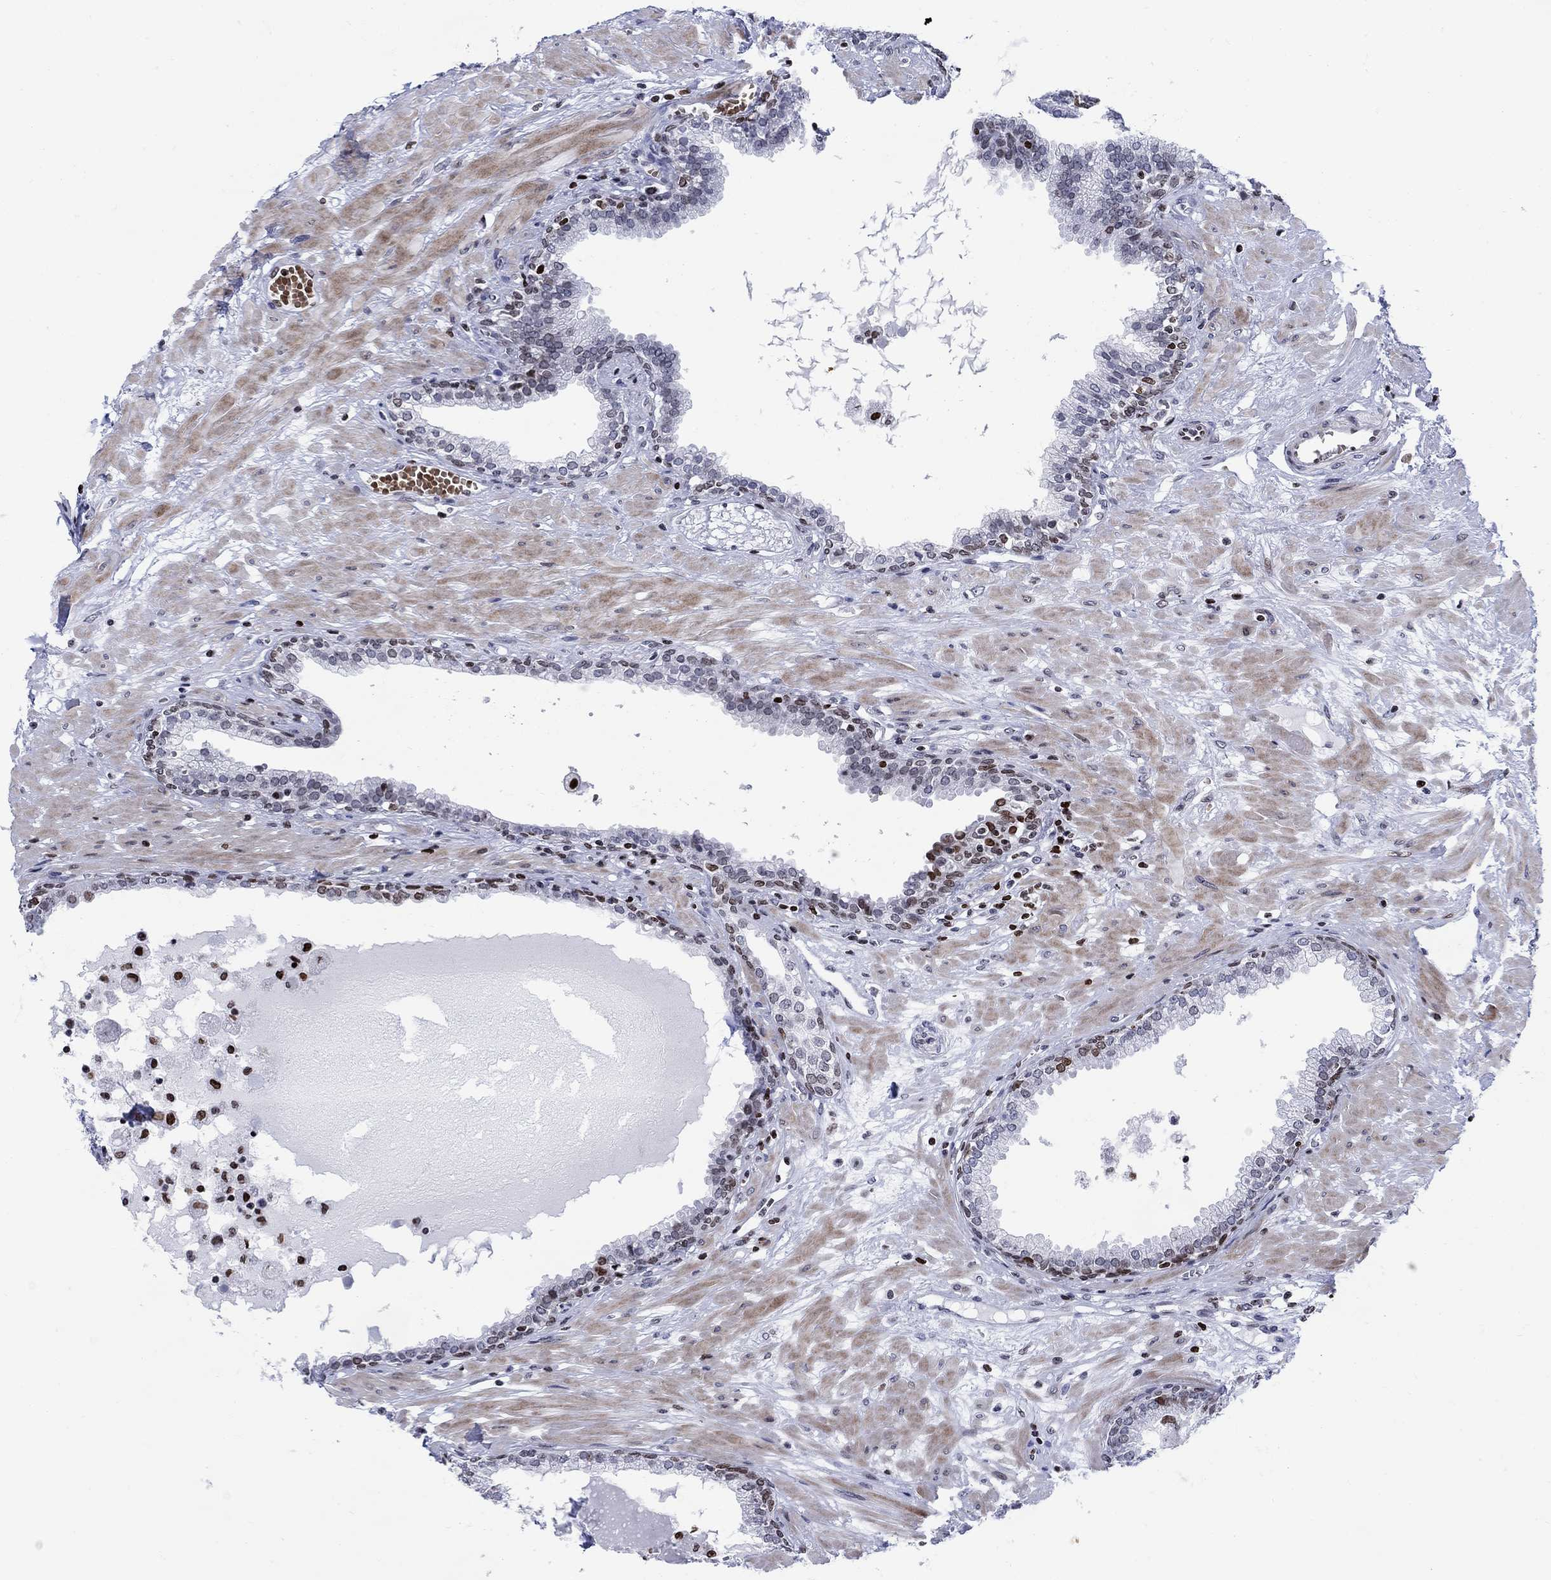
{"staining": {"intensity": "strong", "quantity": "25%-75%", "location": "nuclear"}, "tissue": "prostate", "cell_type": "Glandular cells", "image_type": "normal", "snomed": [{"axis": "morphology", "description": "Normal tissue, NOS"}, {"axis": "topography", "description": "Prostate"}], "caption": "Glandular cells demonstrate high levels of strong nuclear expression in approximately 25%-75% of cells in benign prostate.", "gene": "HMGA1", "patient": {"sex": "male", "age": 64}}